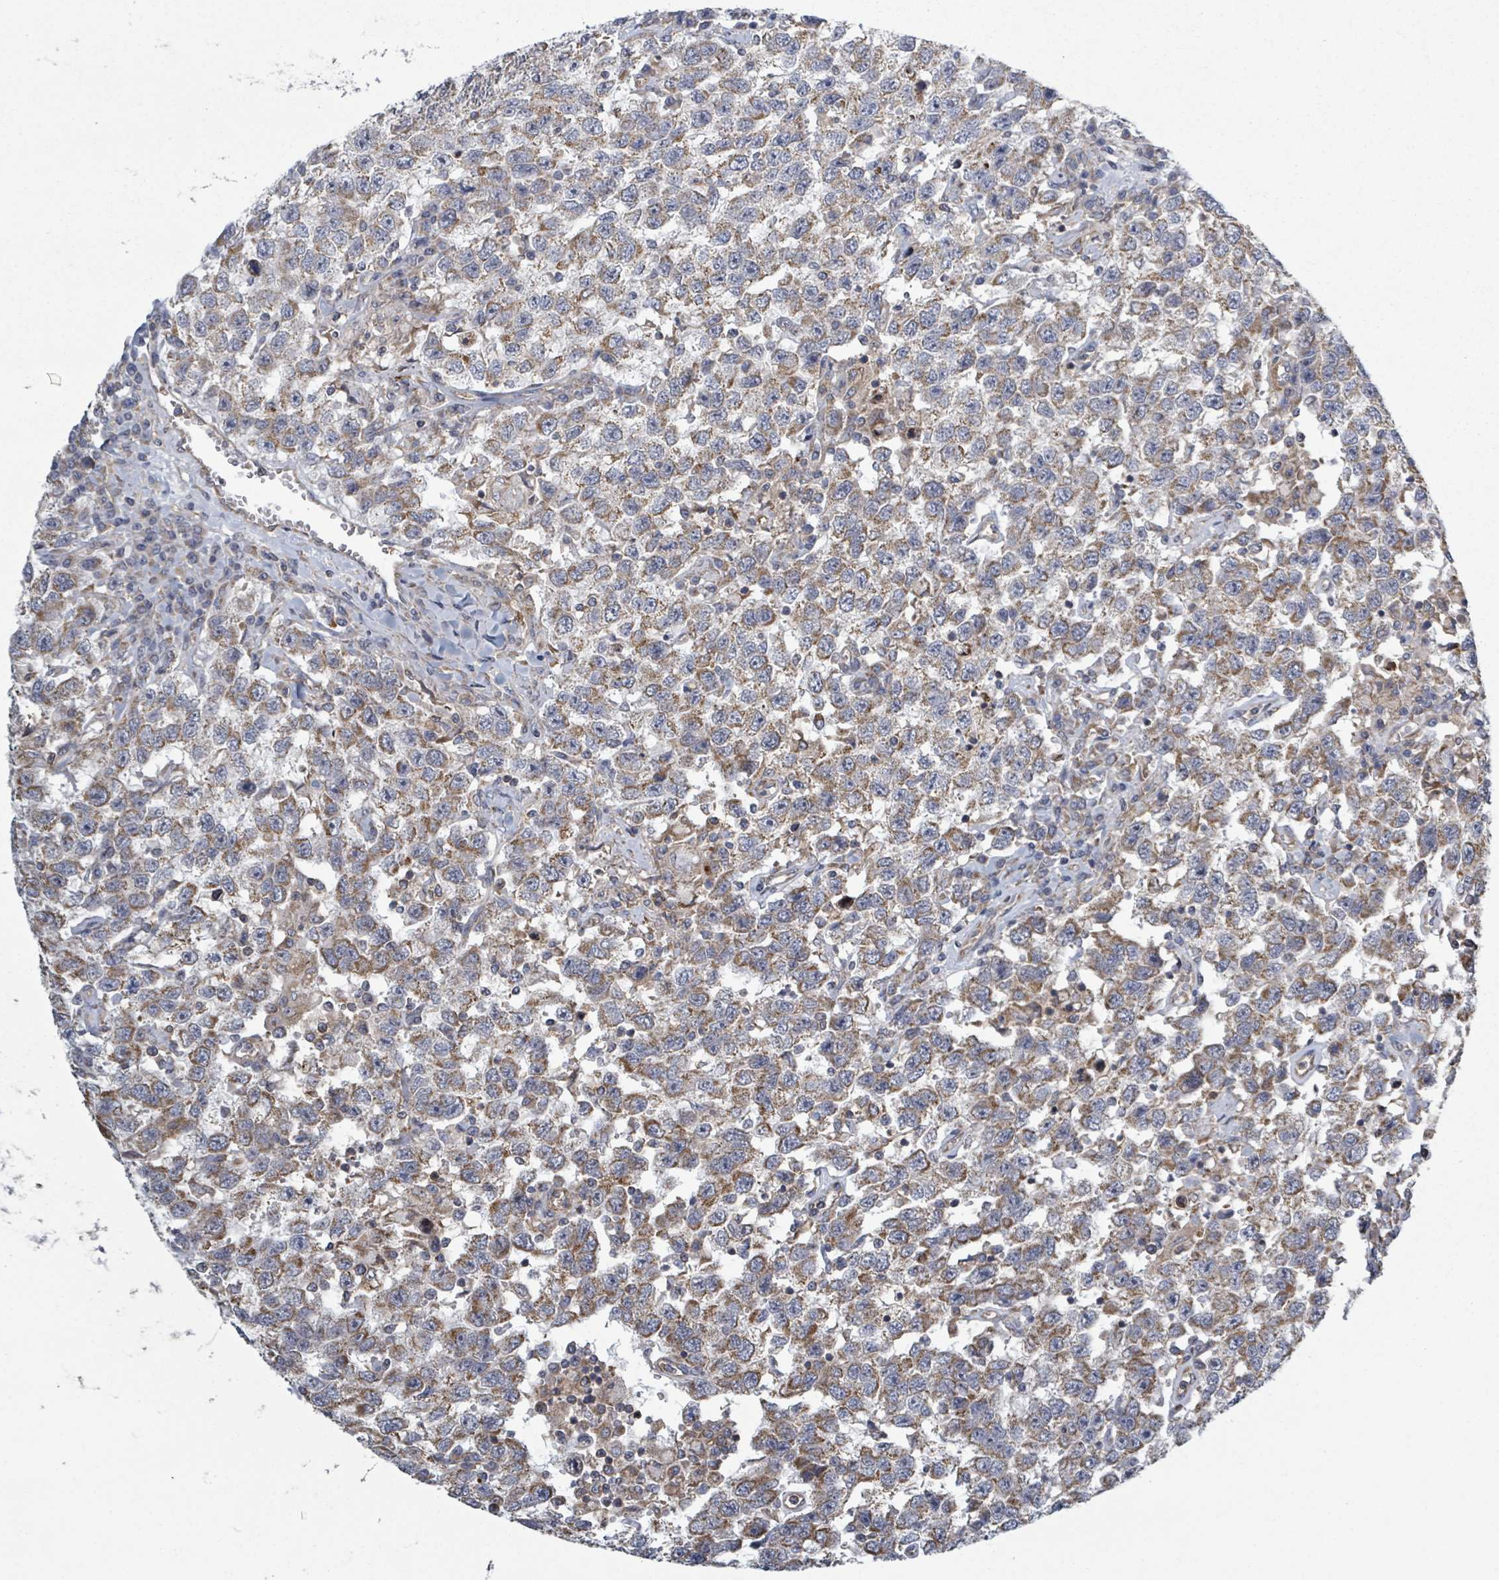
{"staining": {"intensity": "moderate", "quantity": "25%-75%", "location": "cytoplasmic/membranous"}, "tissue": "testis cancer", "cell_type": "Tumor cells", "image_type": "cancer", "snomed": [{"axis": "morphology", "description": "Seminoma, NOS"}, {"axis": "topography", "description": "Testis"}], "caption": "Immunohistochemistry of seminoma (testis) displays medium levels of moderate cytoplasmic/membranous positivity in about 25%-75% of tumor cells.", "gene": "ADCK1", "patient": {"sex": "male", "age": 41}}